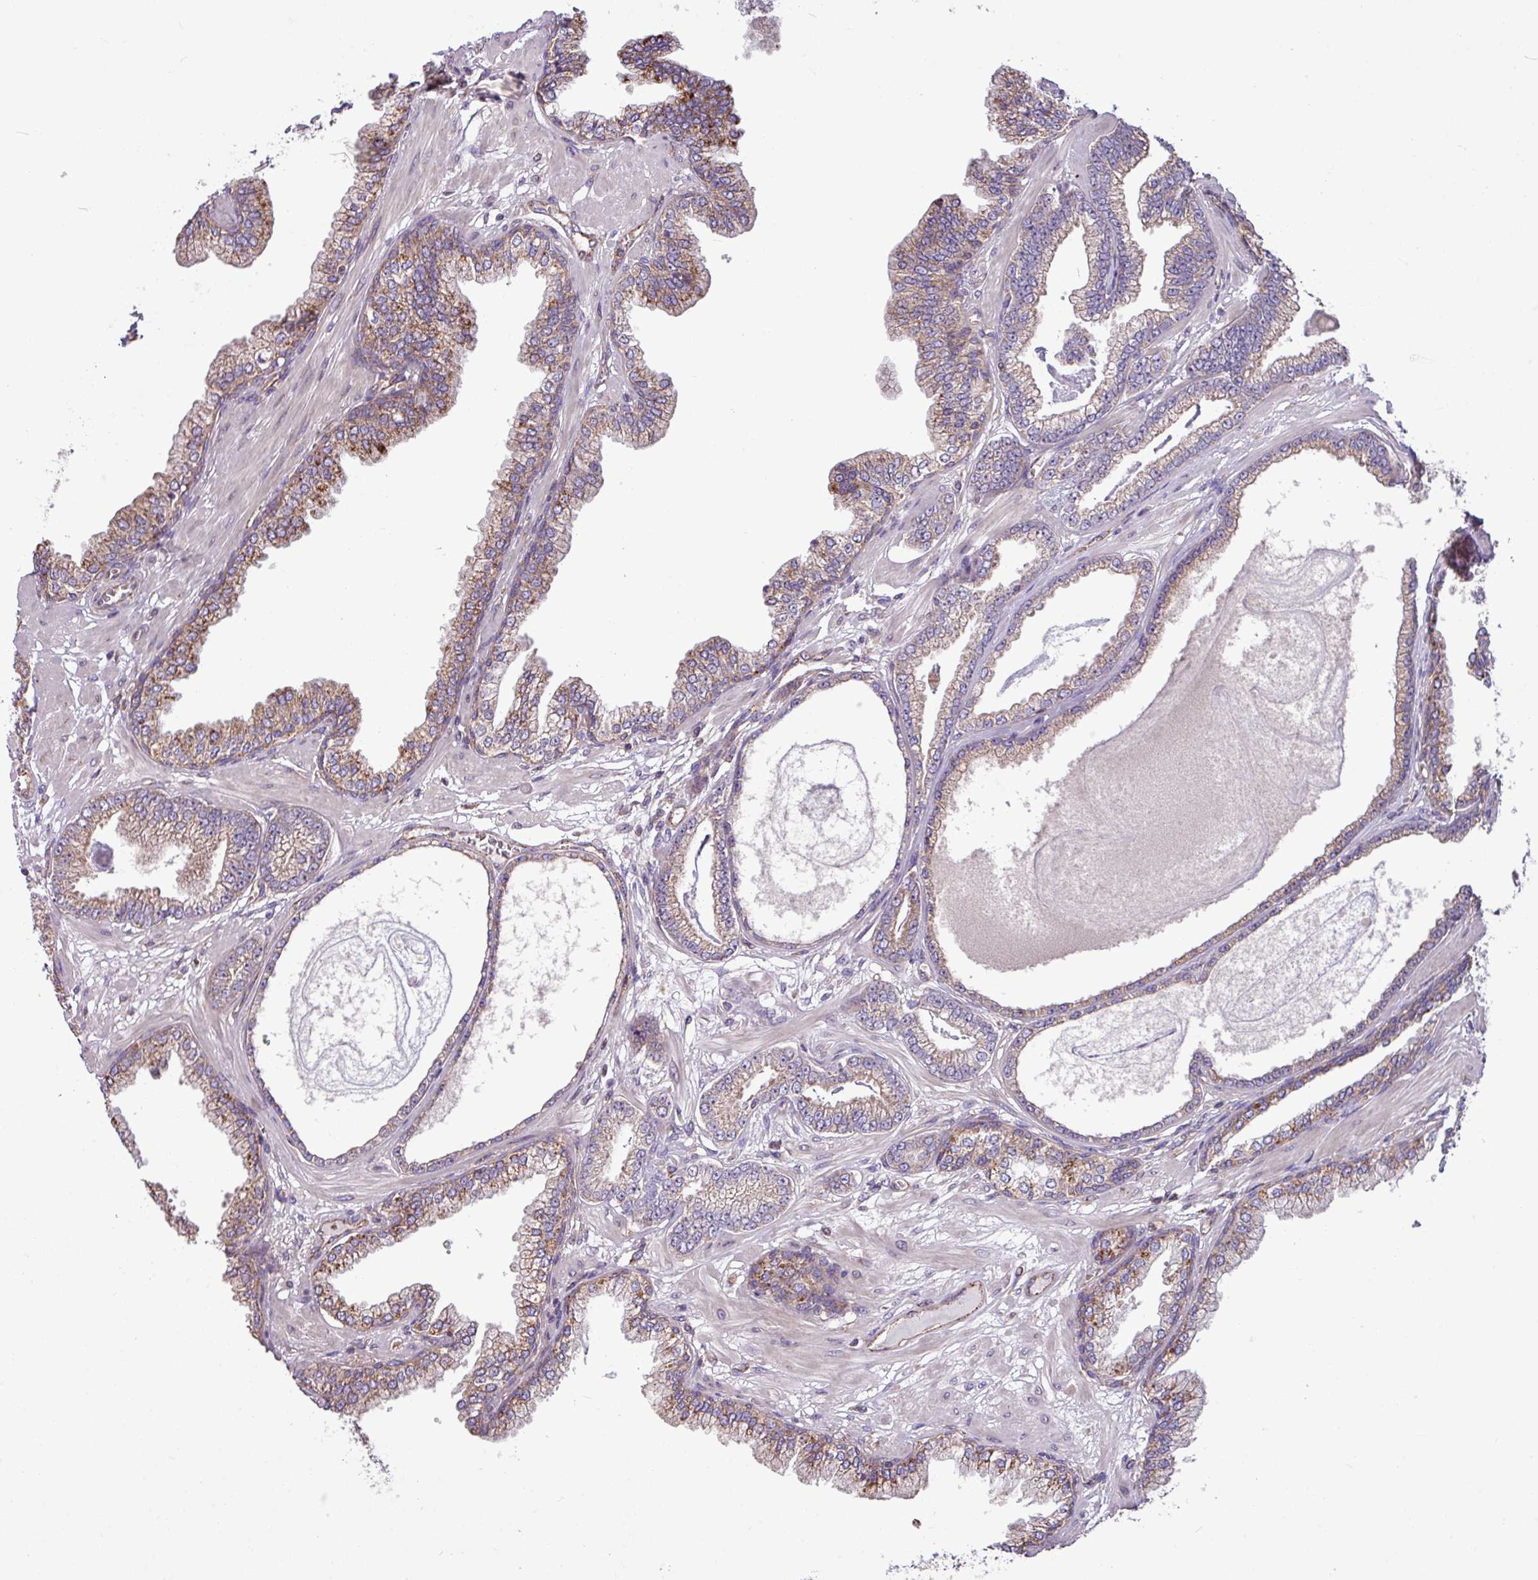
{"staining": {"intensity": "moderate", "quantity": "25%-75%", "location": "cytoplasmic/membranous"}, "tissue": "prostate cancer", "cell_type": "Tumor cells", "image_type": "cancer", "snomed": [{"axis": "morphology", "description": "Adenocarcinoma, Low grade"}, {"axis": "topography", "description": "Prostate"}], "caption": "A photomicrograph of prostate cancer stained for a protein reveals moderate cytoplasmic/membranous brown staining in tumor cells.", "gene": "PPM1J", "patient": {"sex": "male", "age": 64}}